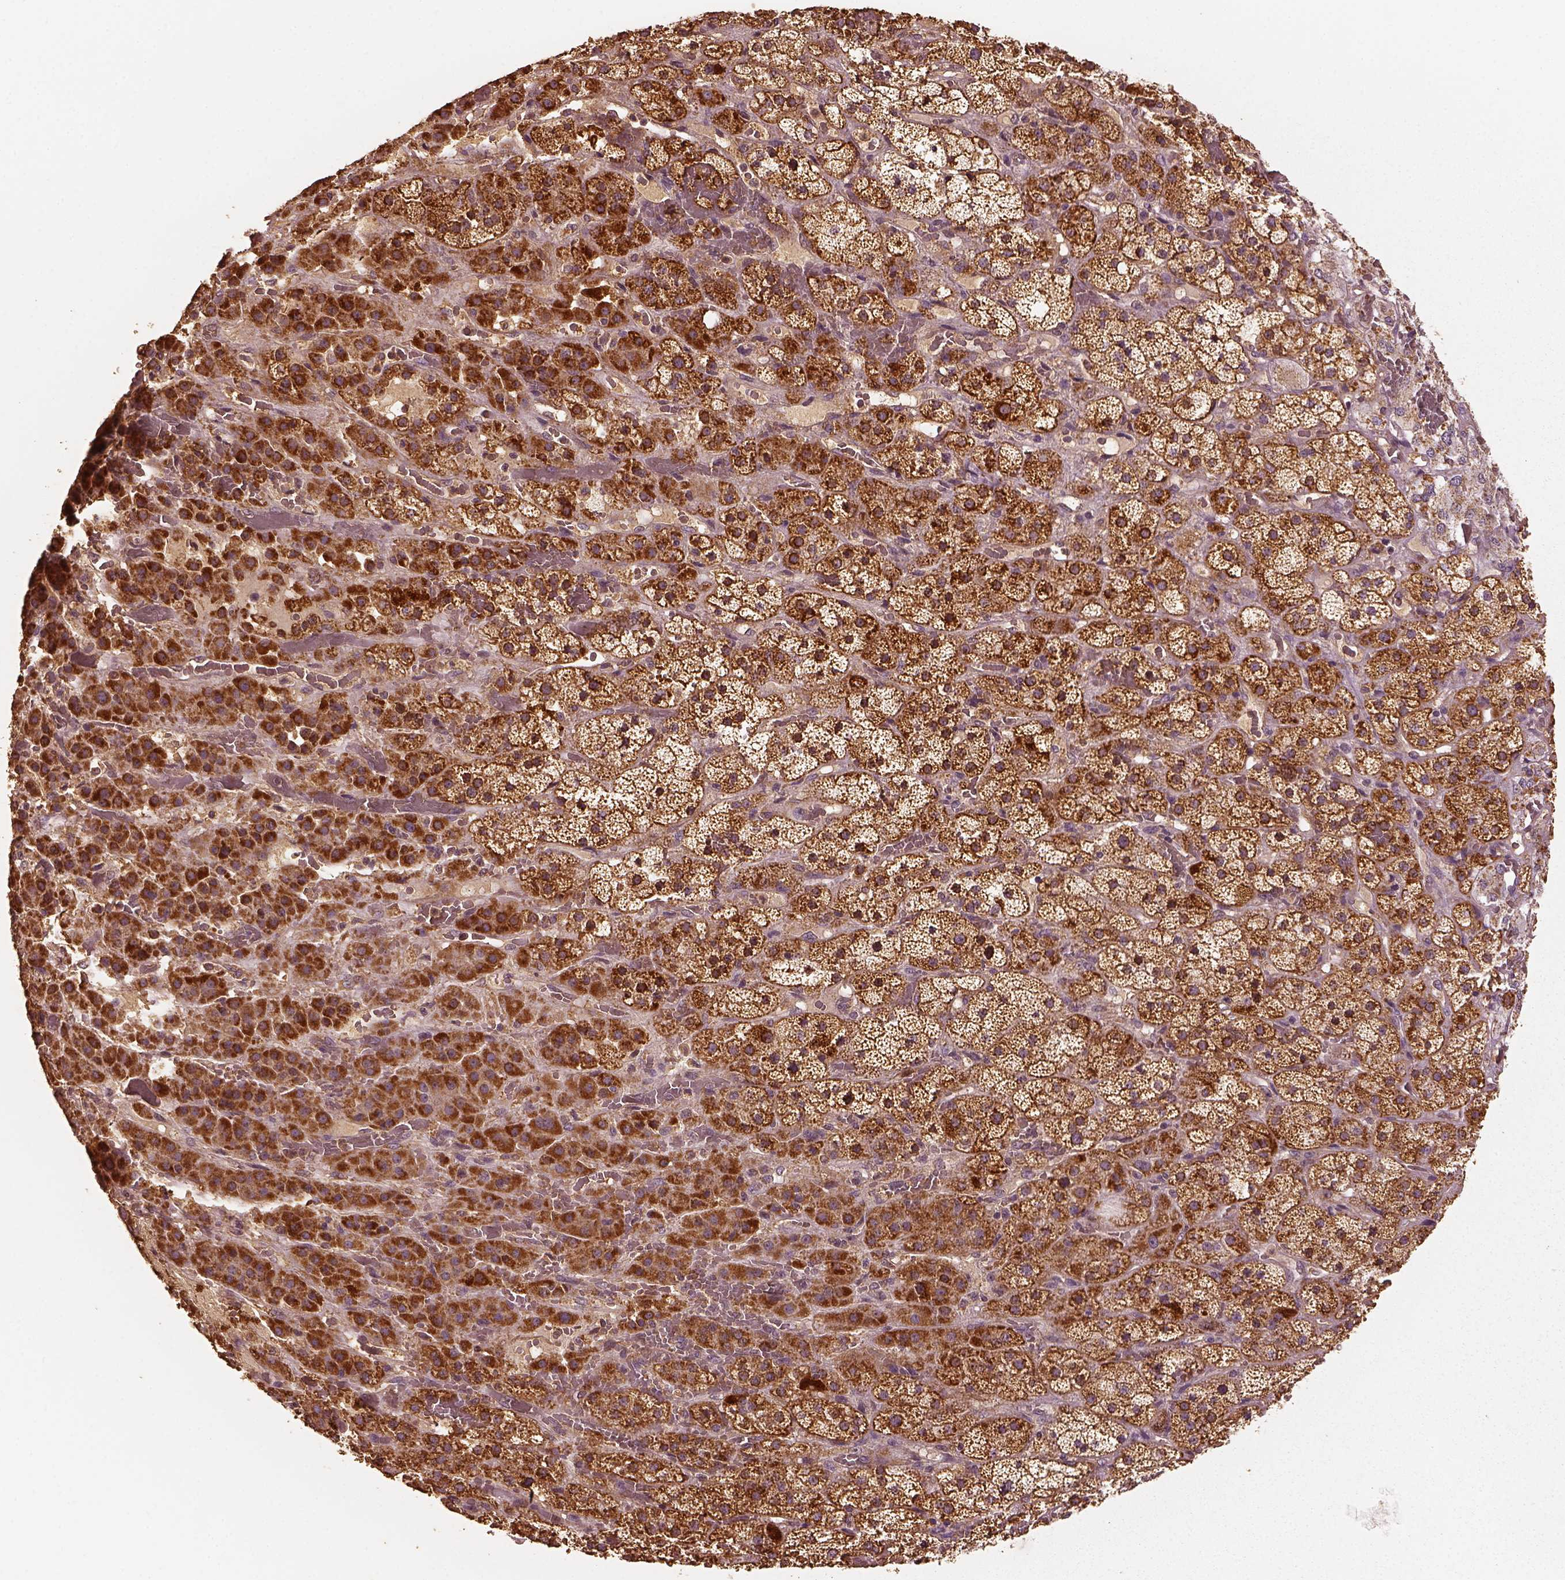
{"staining": {"intensity": "strong", "quantity": ">75%", "location": "cytoplasmic/membranous"}, "tissue": "adrenal gland", "cell_type": "Glandular cells", "image_type": "normal", "snomed": [{"axis": "morphology", "description": "Normal tissue, NOS"}, {"axis": "topography", "description": "Adrenal gland"}], "caption": "Protein positivity by immunohistochemistry (IHC) shows strong cytoplasmic/membranous expression in approximately >75% of glandular cells in benign adrenal gland.", "gene": "PTGES2", "patient": {"sex": "male", "age": 57}}